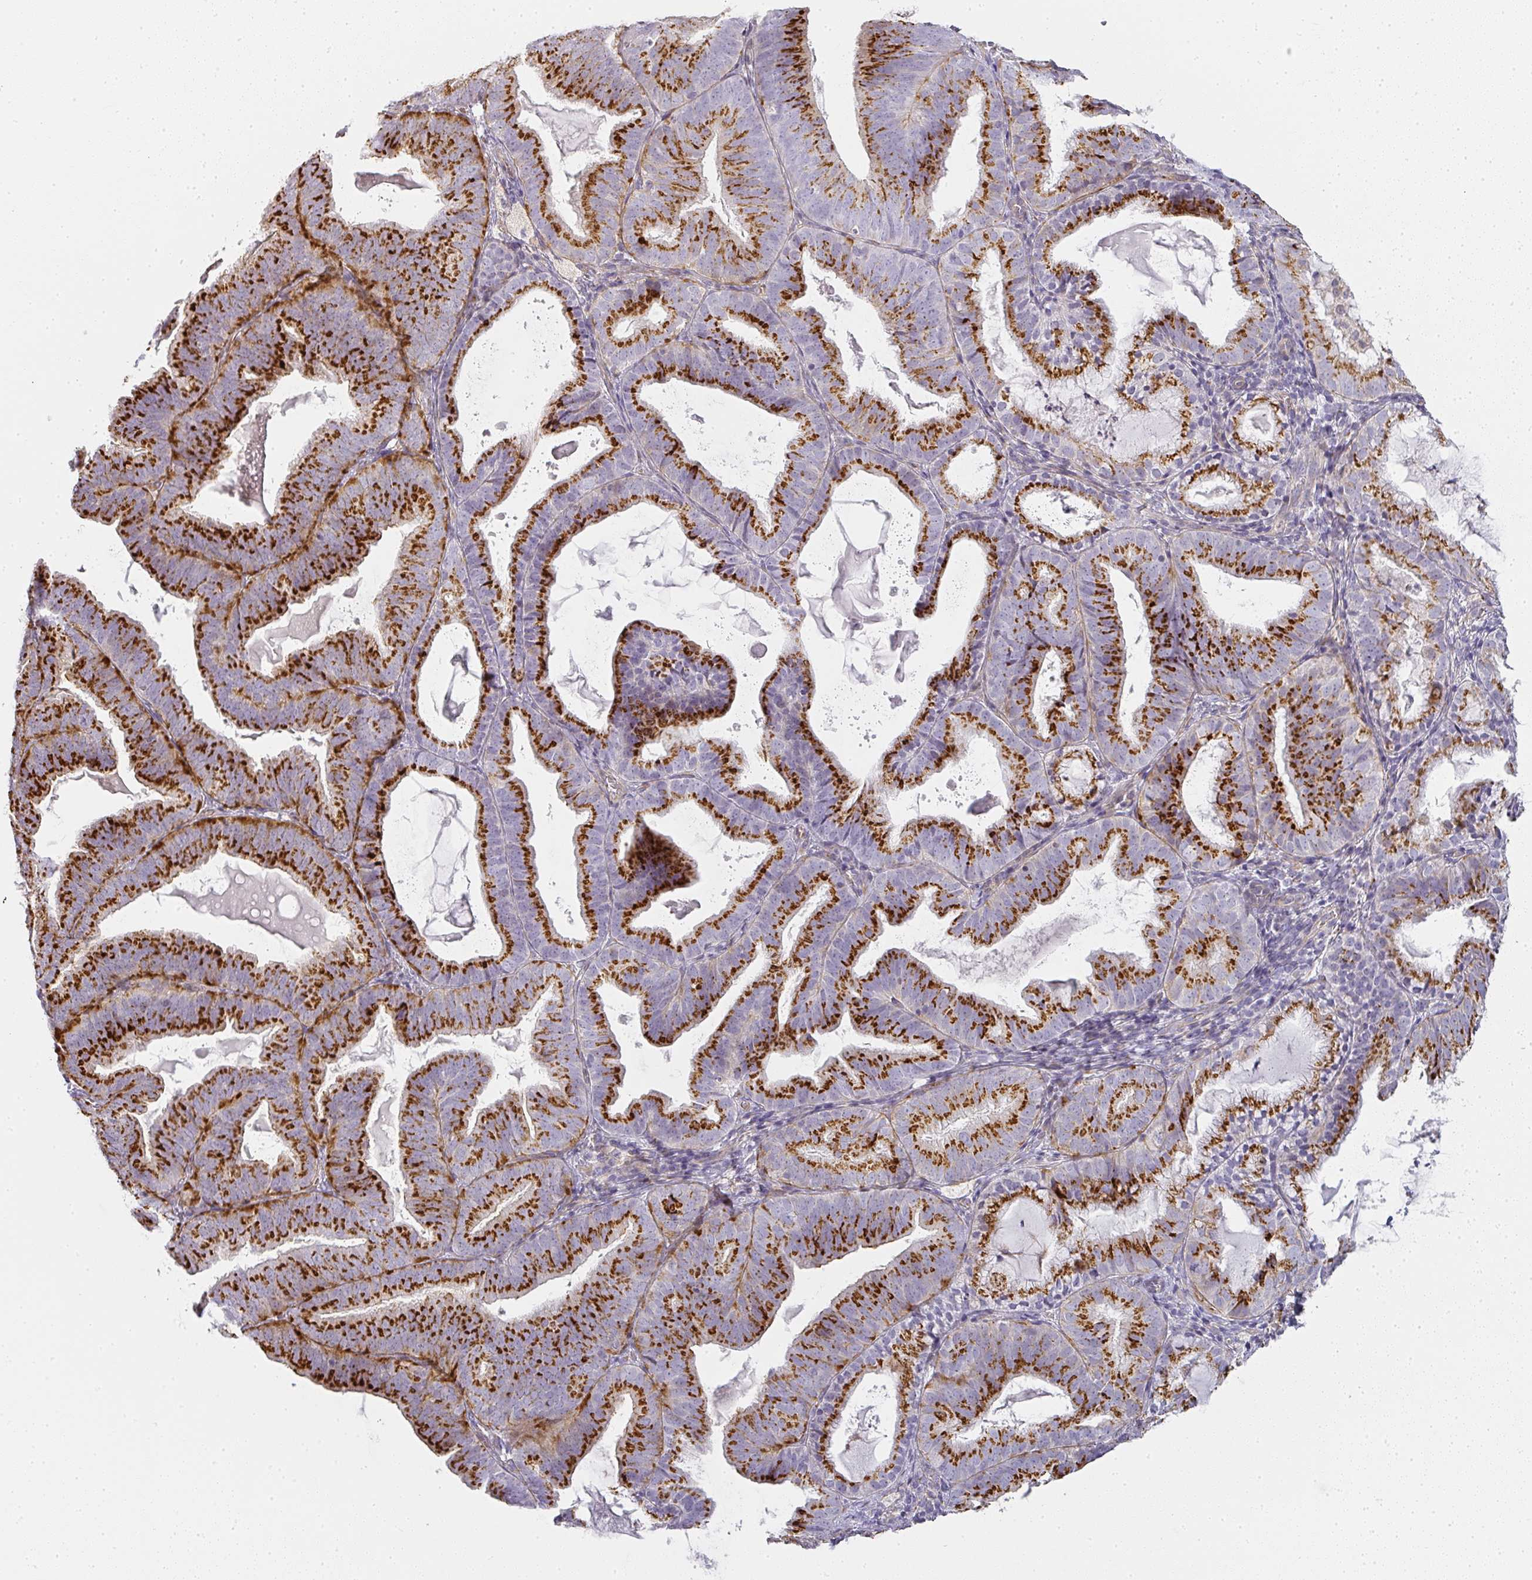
{"staining": {"intensity": "strong", "quantity": ">75%", "location": "cytoplasmic/membranous"}, "tissue": "endometrial cancer", "cell_type": "Tumor cells", "image_type": "cancer", "snomed": [{"axis": "morphology", "description": "Adenocarcinoma, NOS"}, {"axis": "topography", "description": "Endometrium"}], "caption": "Strong cytoplasmic/membranous positivity for a protein is seen in approximately >75% of tumor cells of endometrial cancer using IHC.", "gene": "ATP8B2", "patient": {"sex": "female", "age": 80}}